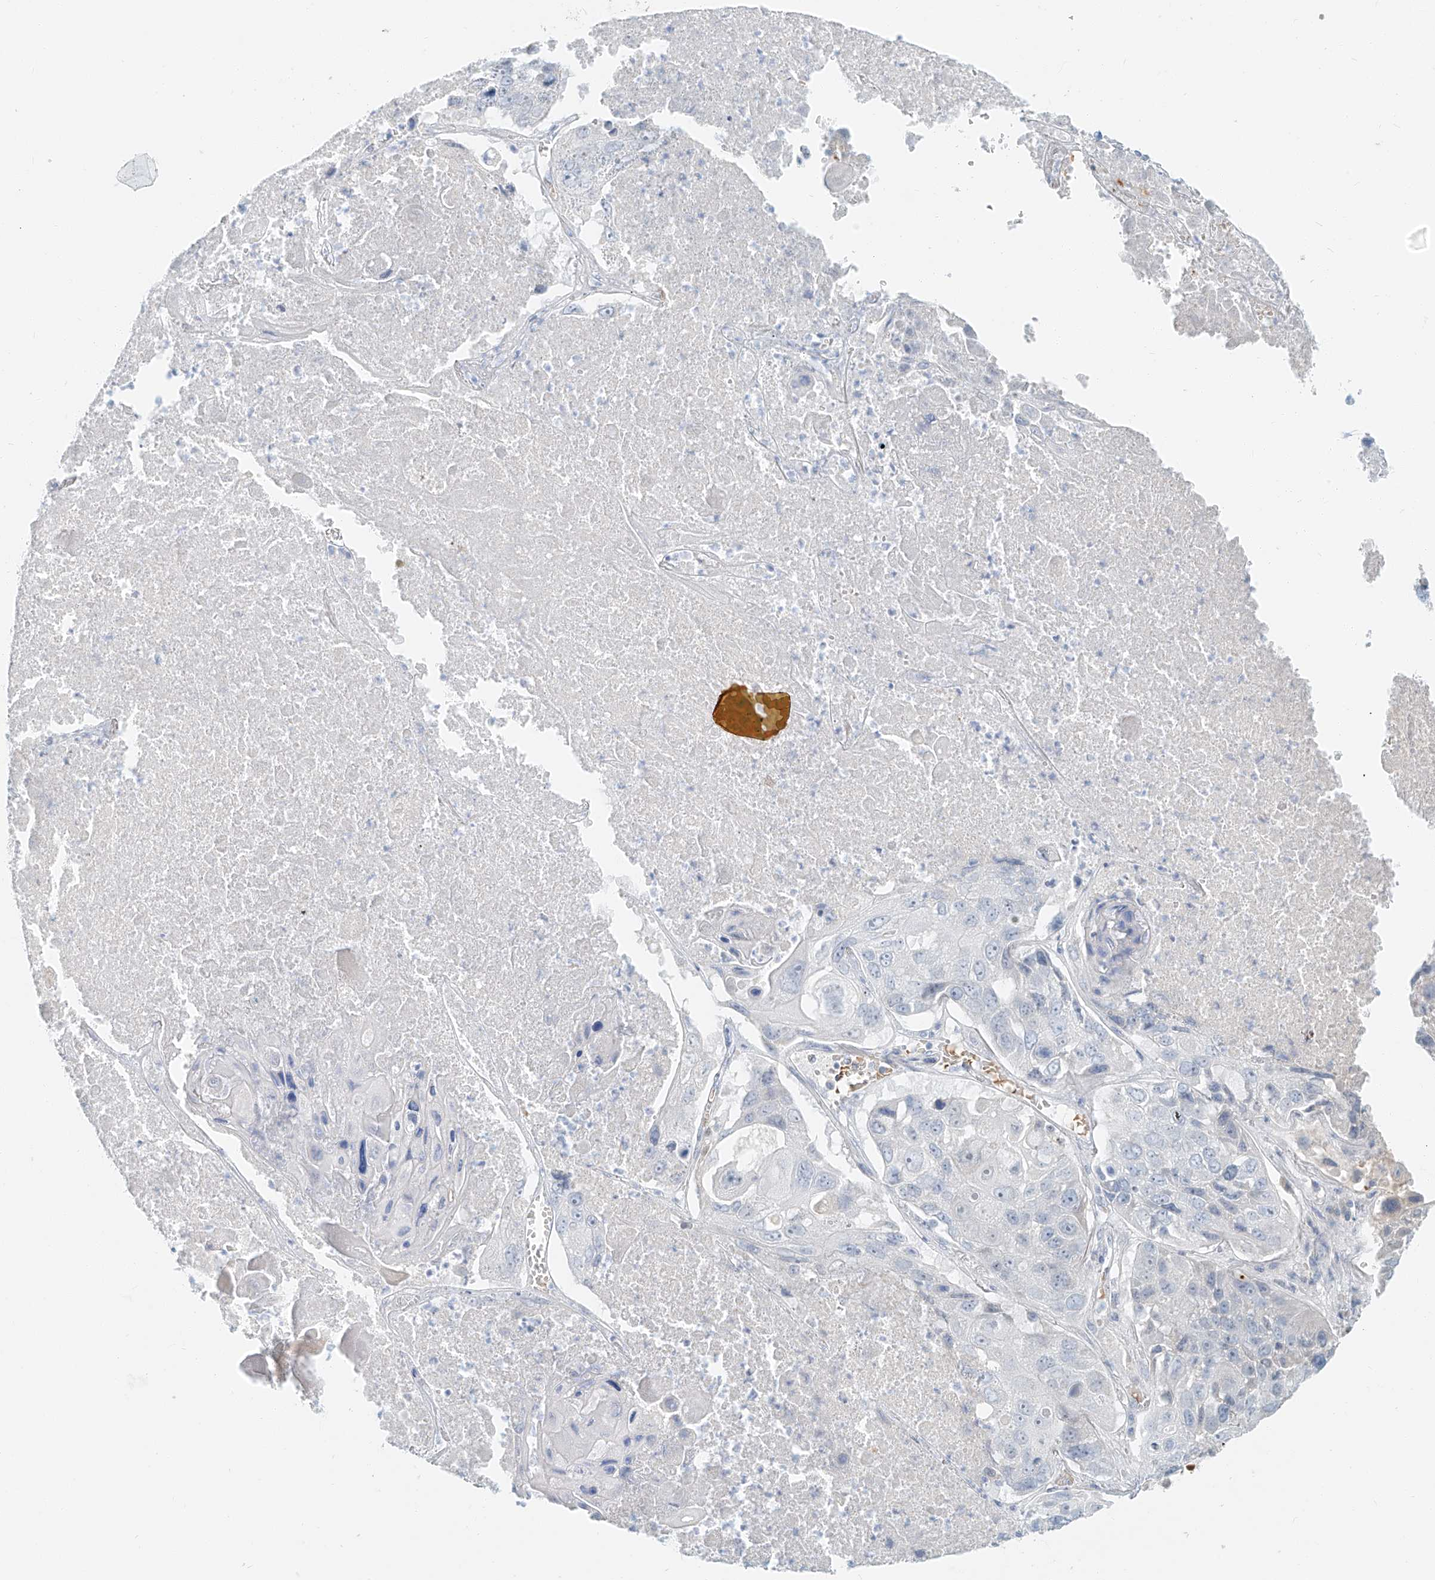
{"staining": {"intensity": "negative", "quantity": "none", "location": "none"}, "tissue": "lung cancer", "cell_type": "Tumor cells", "image_type": "cancer", "snomed": [{"axis": "morphology", "description": "Squamous cell carcinoma, NOS"}, {"axis": "topography", "description": "Lung"}], "caption": "Lung cancer (squamous cell carcinoma) stained for a protein using immunohistochemistry (IHC) shows no positivity tumor cells.", "gene": "PGC", "patient": {"sex": "male", "age": 61}}